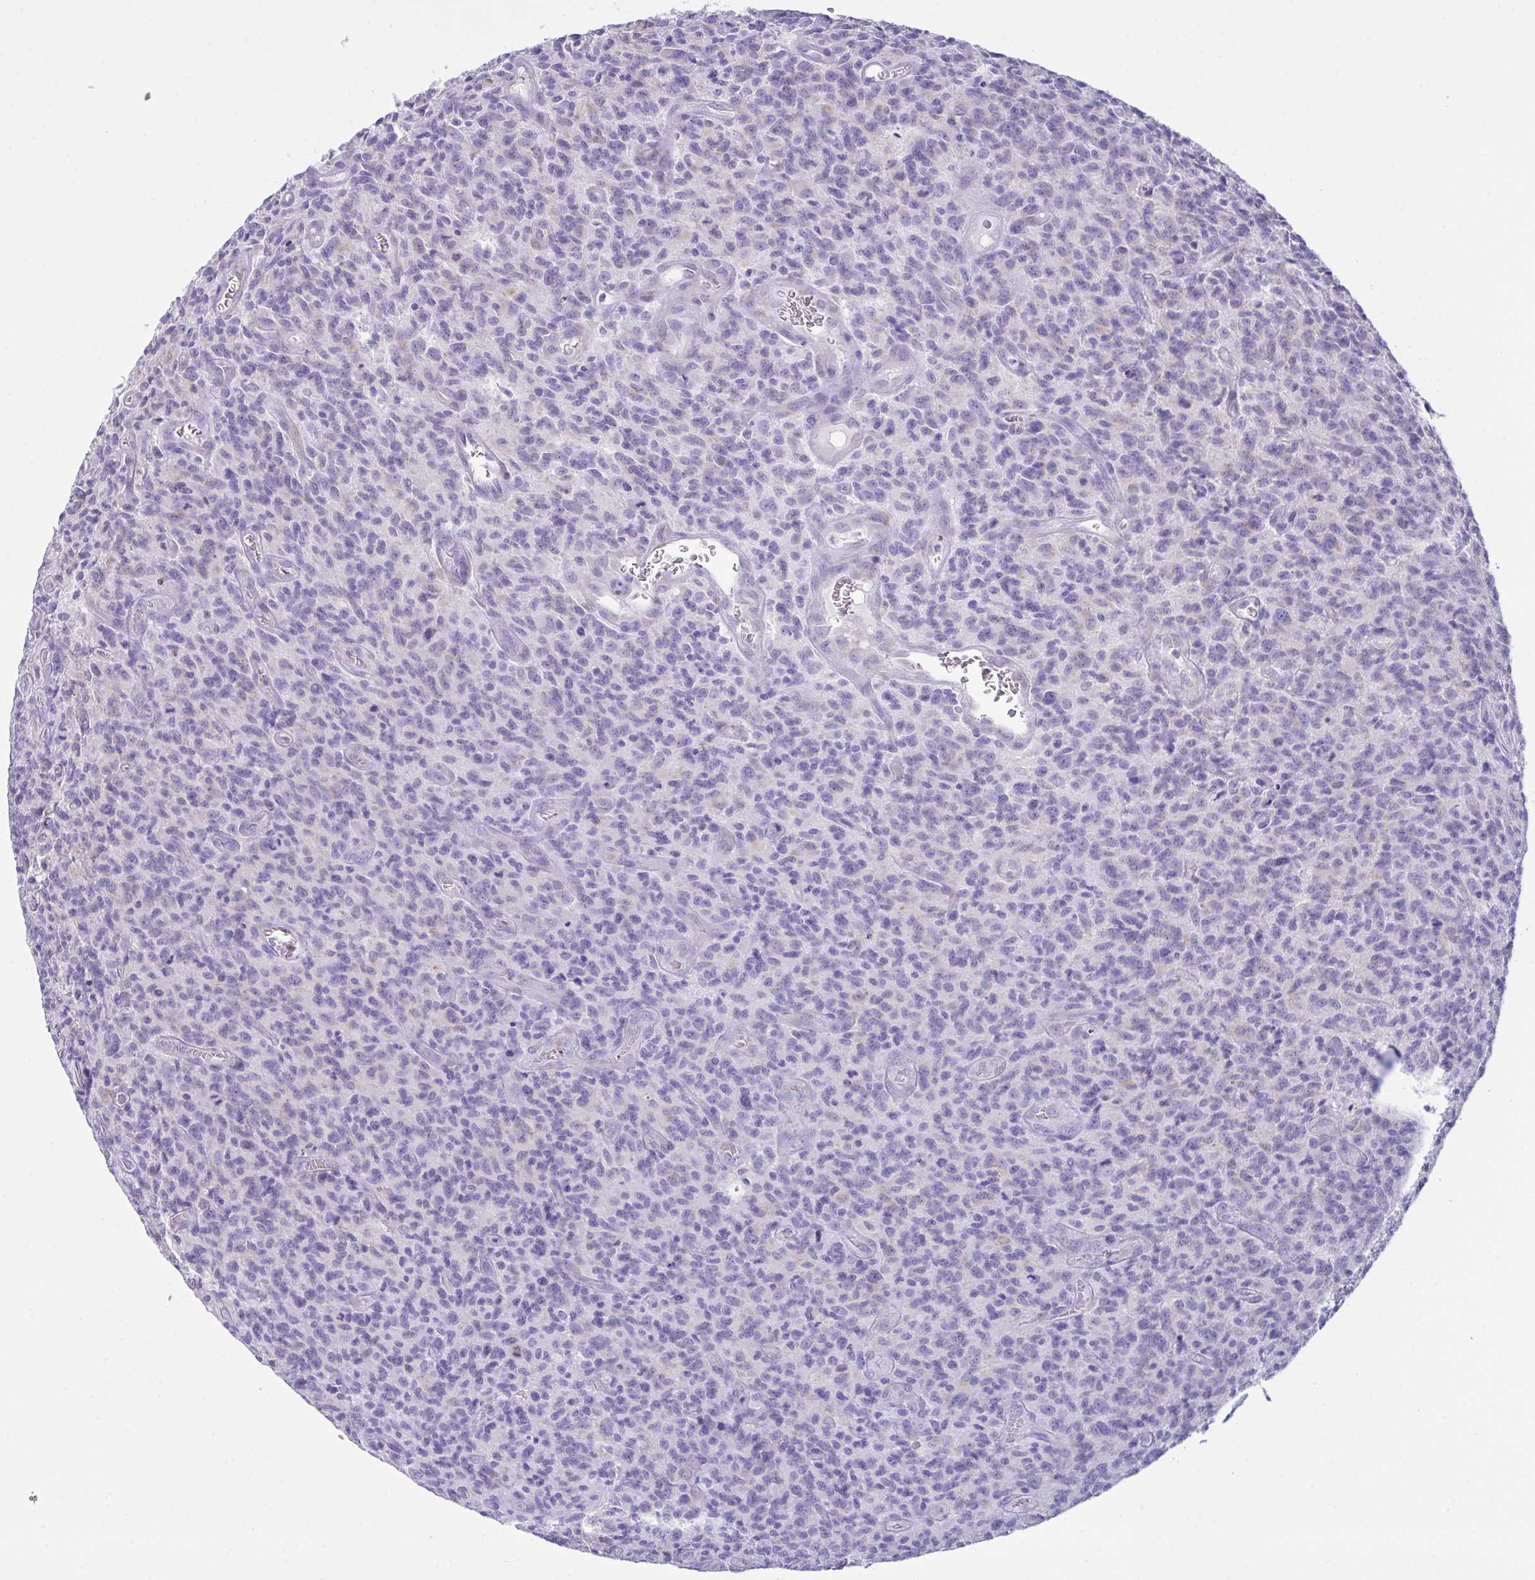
{"staining": {"intensity": "negative", "quantity": "none", "location": "none"}, "tissue": "glioma", "cell_type": "Tumor cells", "image_type": "cancer", "snomed": [{"axis": "morphology", "description": "Glioma, malignant, High grade"}, {"axis": "topography", "description": "Brain"}], "caption": "The photomicrograph exhibits no staining of tumor cells in glioma.", "gene": "BBS1", "patient": {"sex": "male", "age": 76}}